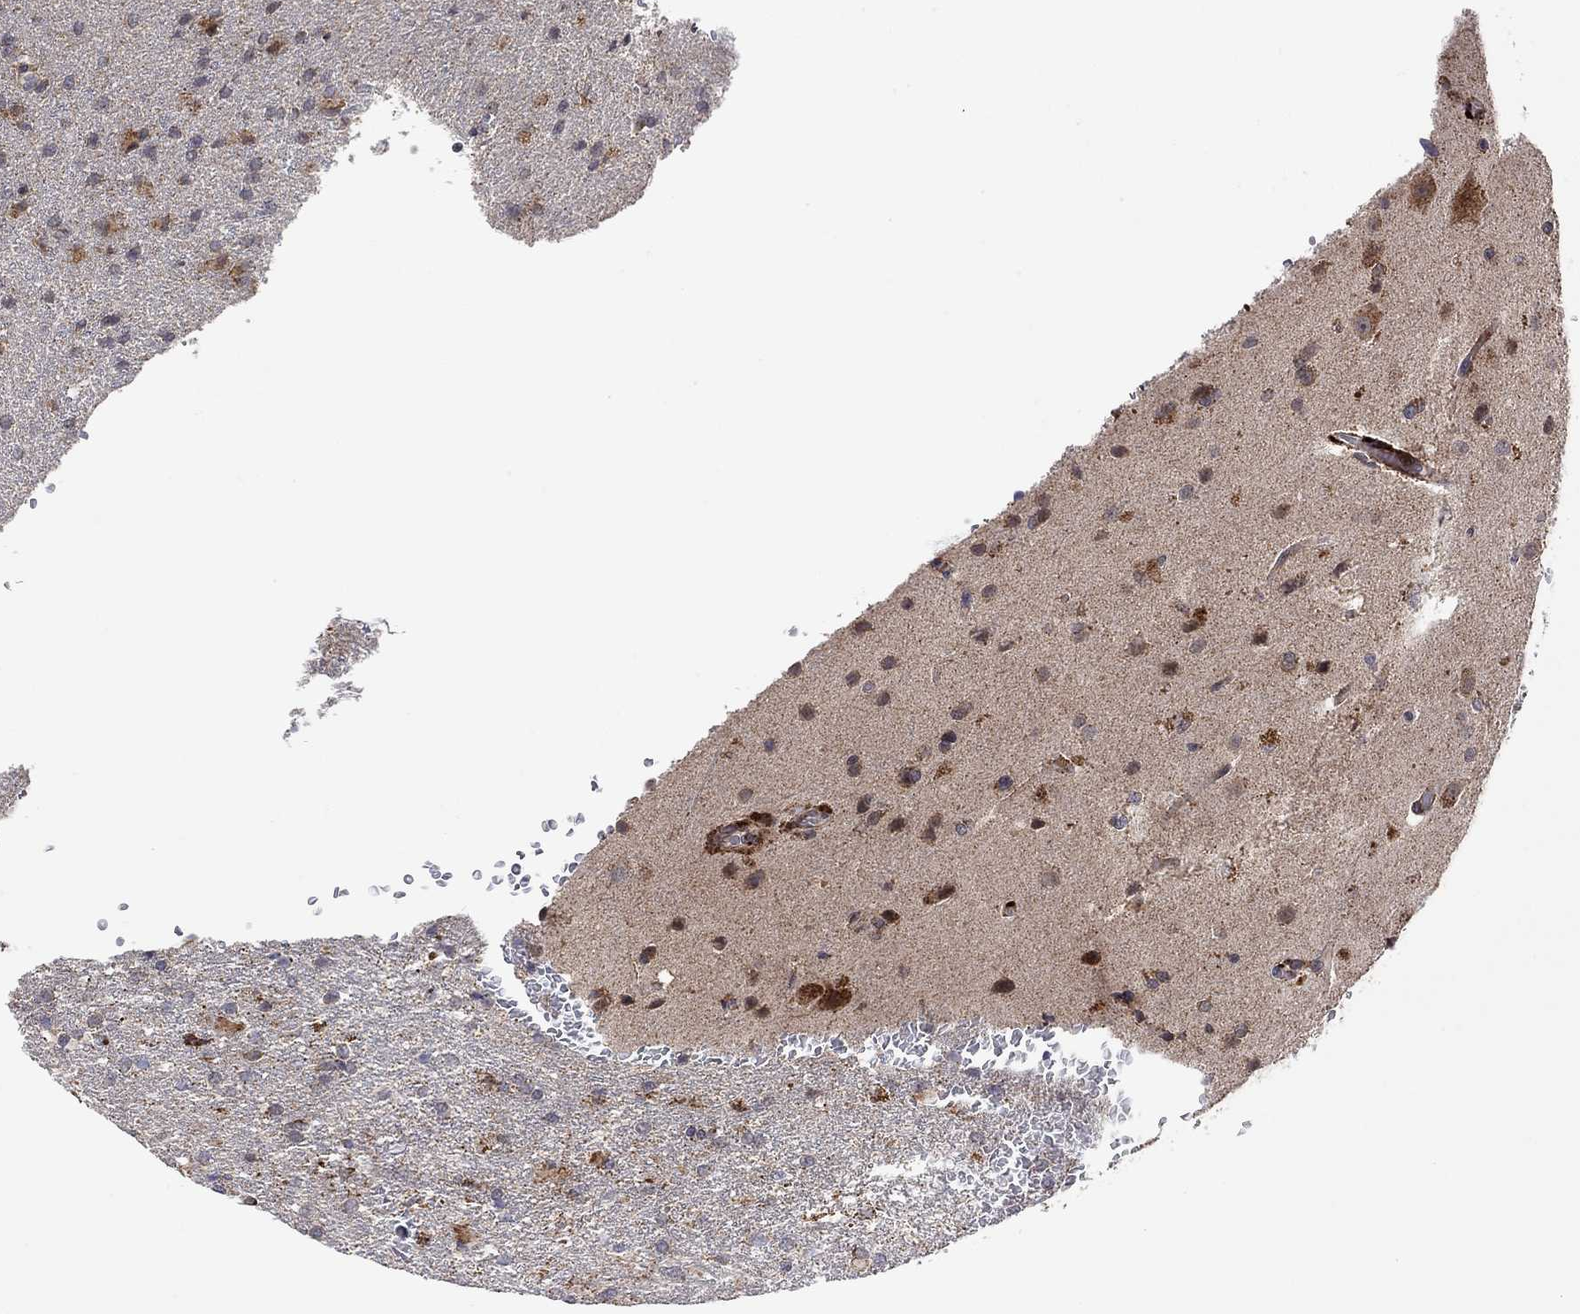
{"staining": {"intensity": "weak", "quantity": "<25%", "location": "cytoplasmic/membranous"}, "tissue": "glioma", "cell_type": "Tumor cells", "image_type": "cancer", "snomed": [{"axis": "morphology", "description": "Glioma, malignant, High grade"}, {"axis": "topography", "description": "Brain"}], "caption": "Histopathology image shows no protein staining in tumor cells of glioma tissue. (Stains: DAB (3,3'-diaminobenzidine) immunohistochemistry (IHC) with hematoxylin counter stain, Microscopy: brightfield microscopy at high magnification).", "gene": "IDS", "patient": {"sex": "male", "age": 68}}